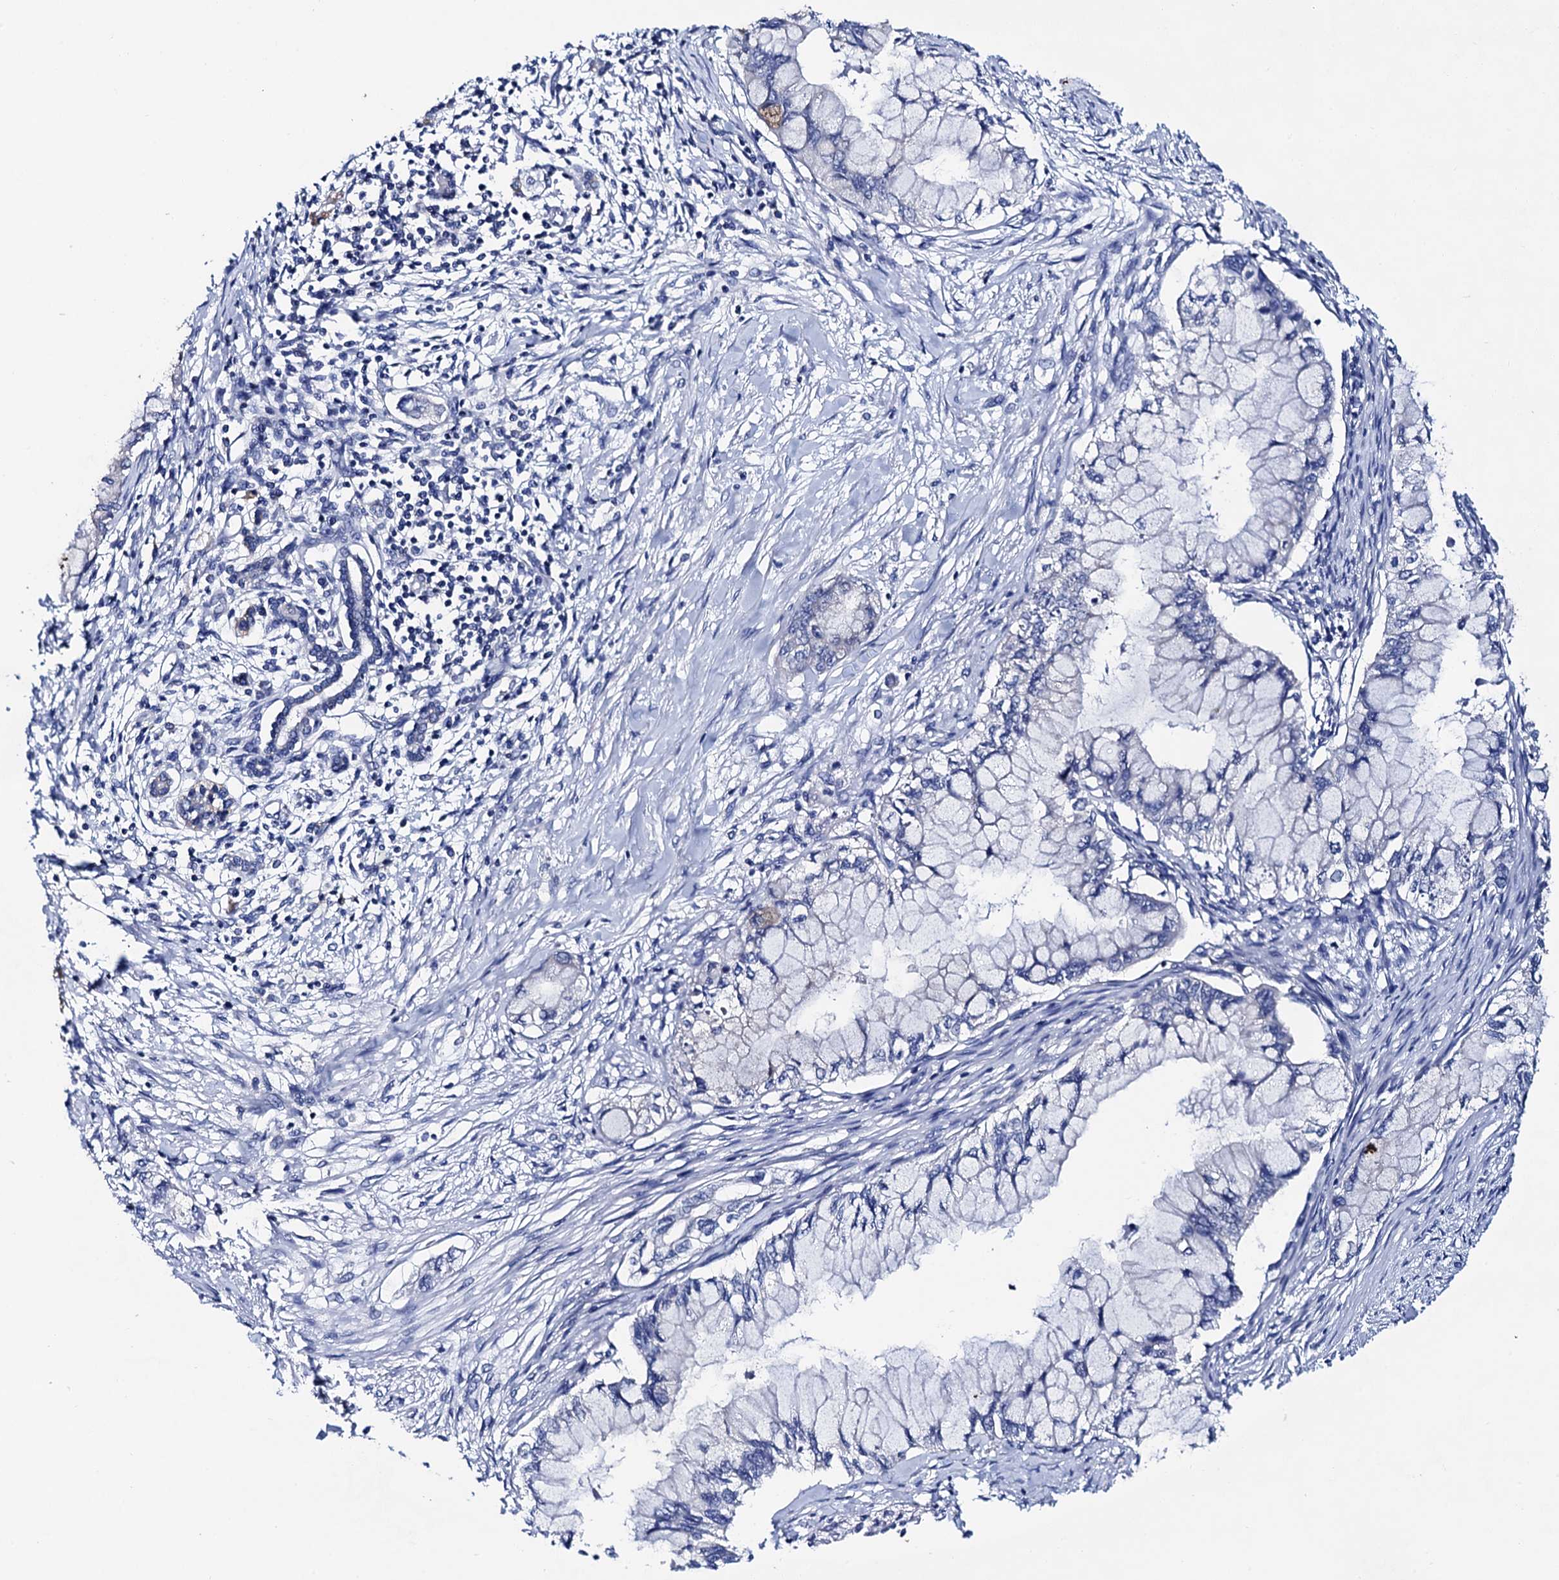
{"staining": {"intensity": "negative", "quantity": "none", "location": "none"}, "tissue": "pancreatic cancer", "cell_type": "Tumor cells", "image_type": "cancer", "snomed": [{"axis": "morphology", "description": "Adenocarcinoma, NOS"}, {"axis": "topography", "description": "Pancreas"}], "caption": "Pancreatic cancer (adenocarcinoma) was stained to show a protein in brown. There is no significant expression in tumor cells. (Brightfield microscopy of DAB (3,3'-diaminobenzidine) IHC at high magnification).", "gene": "MRPL48", "patient": {"sex": "male", "age": 48}}